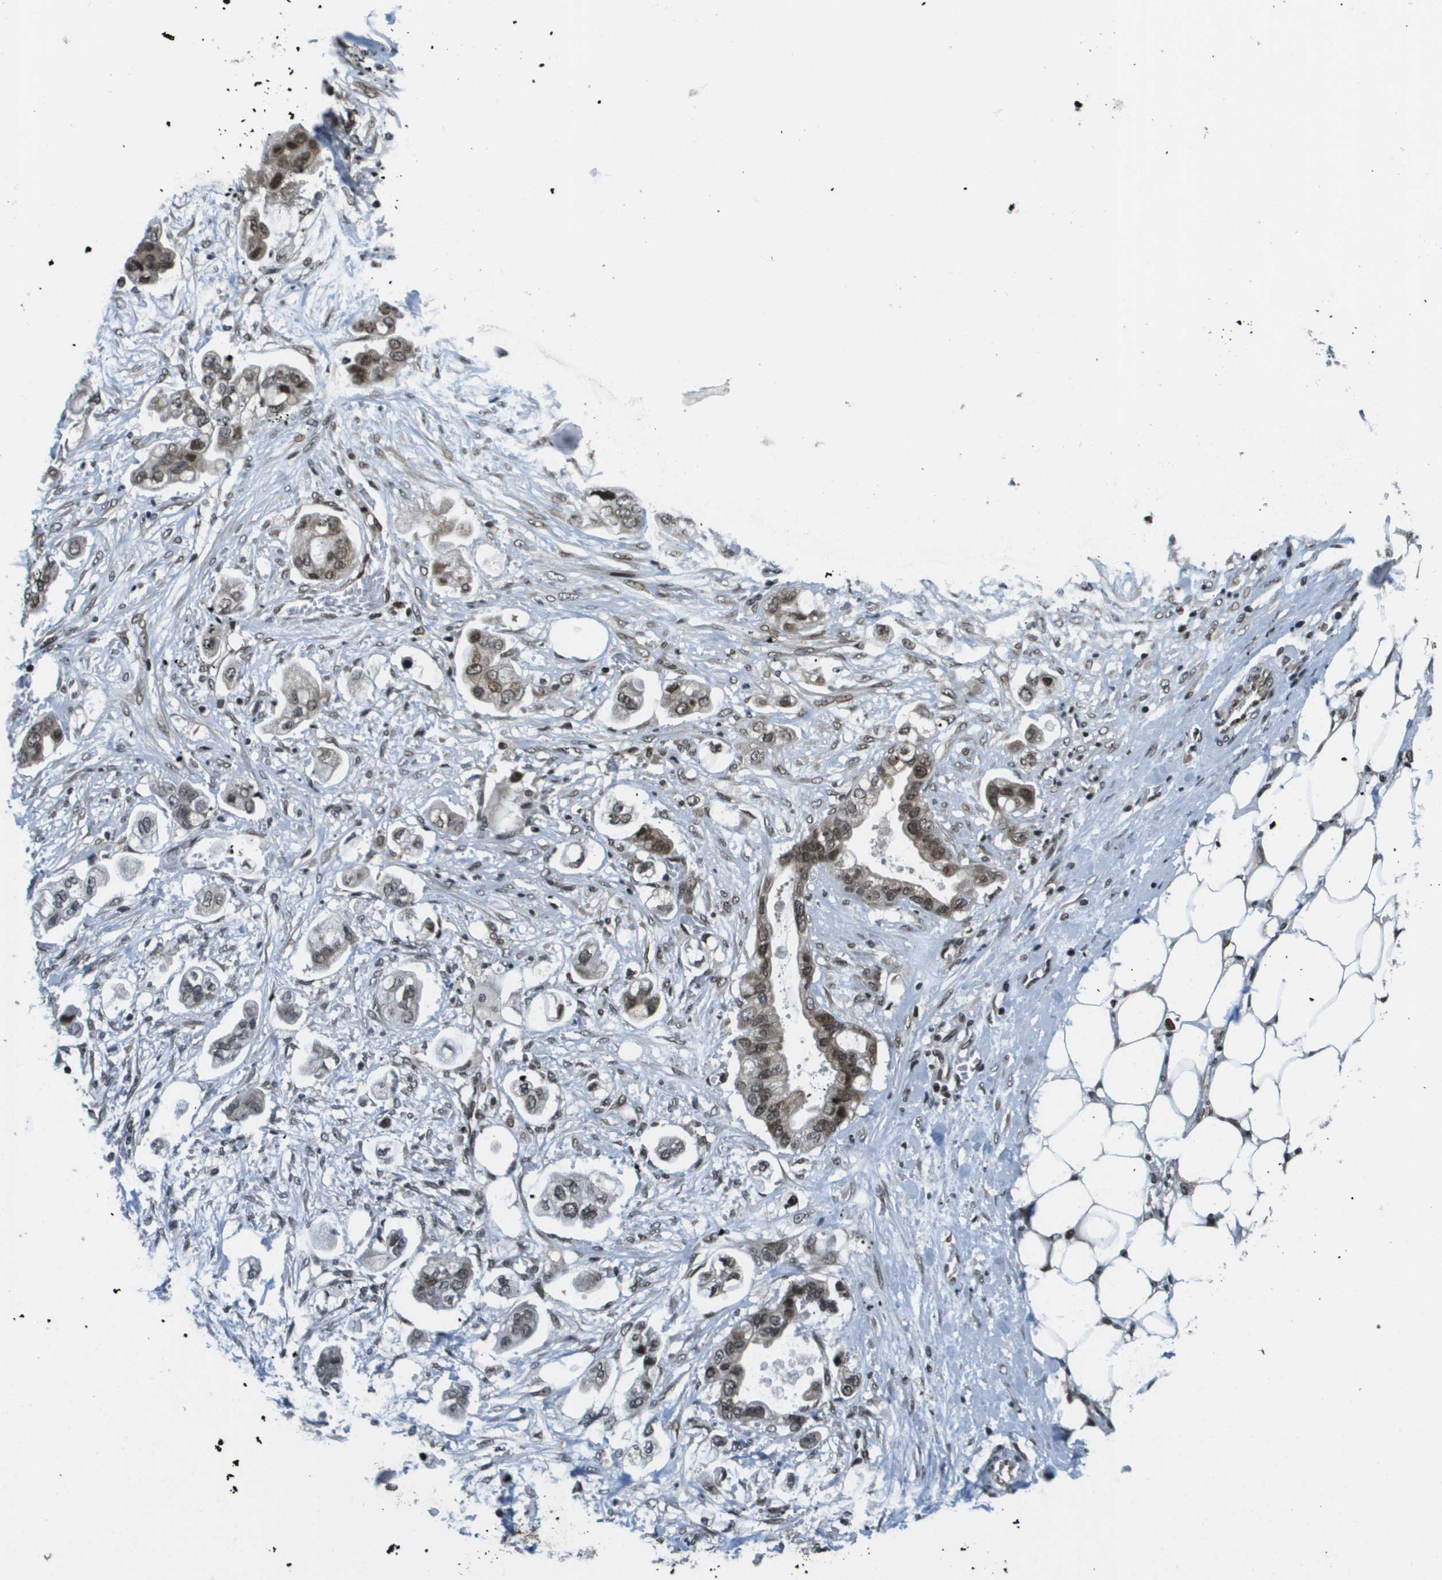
{"staining": {"intensity": "moderate", "quantity": ">75%", "location": "cytoplasmic/membranous,nuclear"}, "tissue": "stomach cancer", "cell_type": "Tumor cells", "image_type": "cancer", "snomed": [{"axis": "morphology", "description": "Adenocarcinoma, NOS"}, {"axis": "topography", "description": "Stomach"}], "caption": "Protein staining of stomach cancer tissue demonstrates moderate cytoplasmic/membranous and nuclear positivity in about >75% of tumor cells.", "gene": "RECQL4", "patient": {"sex": "male", "age": 62}}